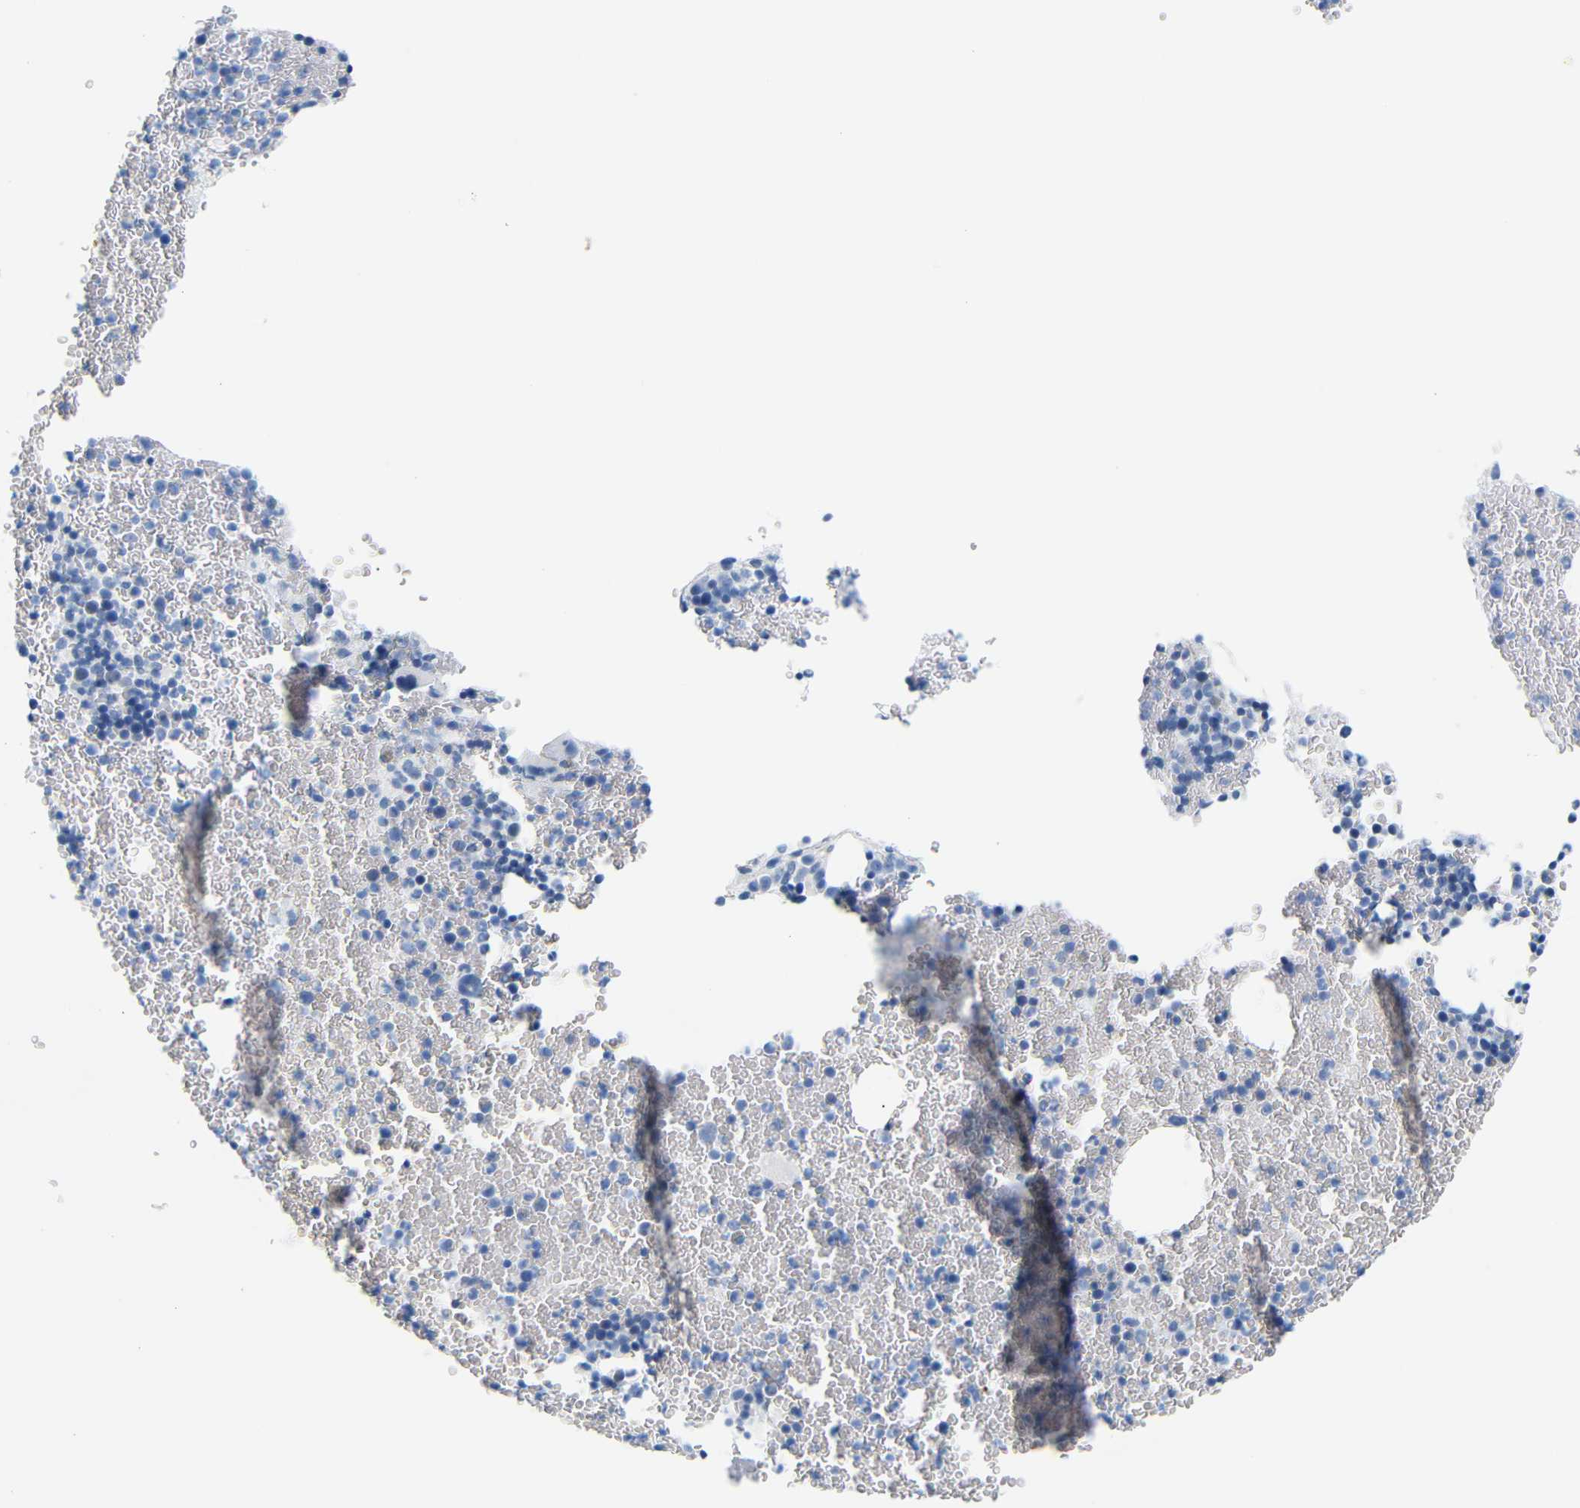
{"staining": {"intensity": "negative", "quantity": "none", "location": "none"}, "tissue": "bone marrow", "cell_type": "Hematopoietic cells", "image_type": "normal", "snomed": [{"axis": "morphology", "description": "Normal tissue, NOS"}, {"axis": "morphology", "description": "Inflammation, NOS"}, {"axis": "topography", "description": "Bone marrow"}], "caption": "A high-resolution histopathology image shows immunohistochemistry staining of unremarkable bone marrow, which shows no significant staining in hematopoietic cells. (Stains: DAB (3,3'-diaminobenzidine) immunohistochemistry with hematoxylin counter stain, Microscopy: brightfield microscopy at high magnification).", "gene": "MT1A", "patient": {"sex": "female", "age": 17}}